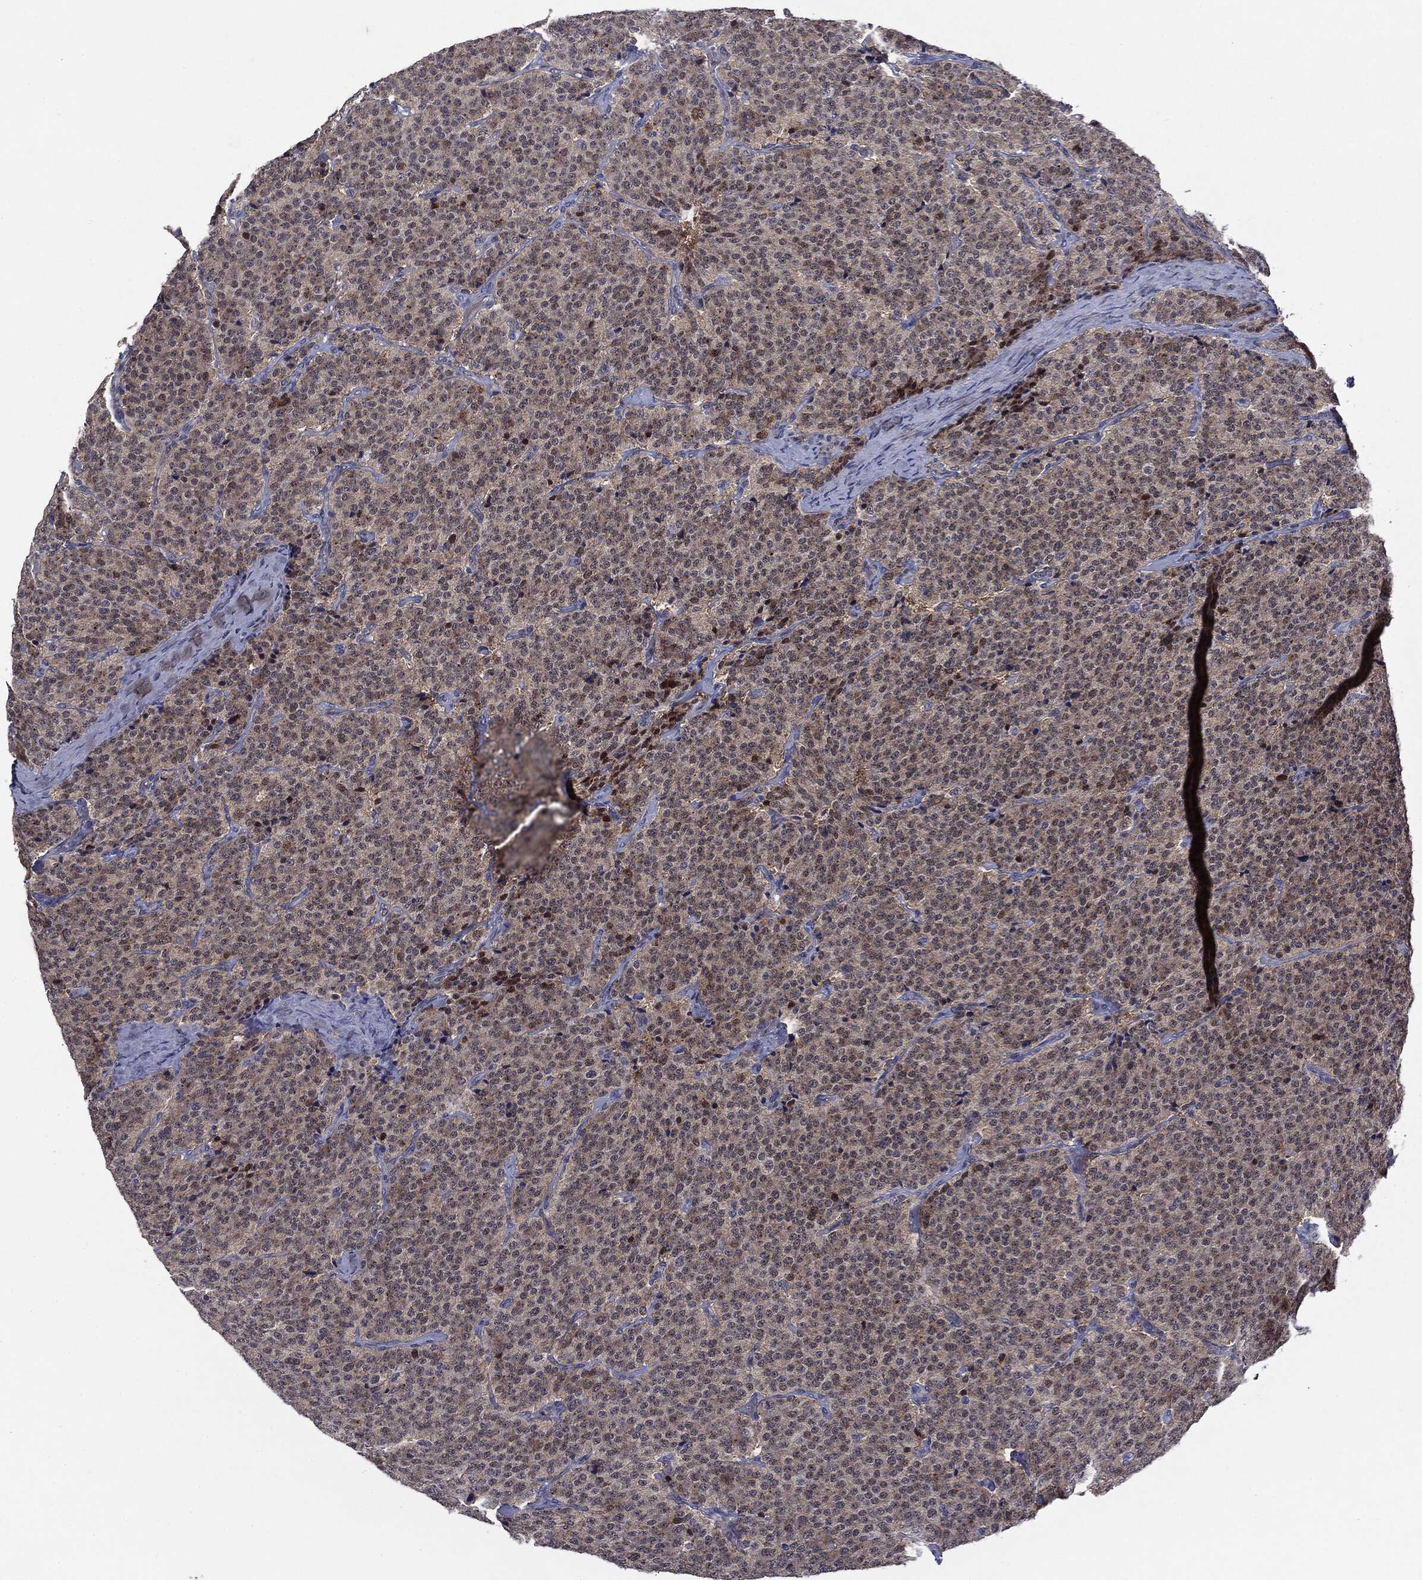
{"staining": {"intensity": "negative", "quantity": "none", "location": "none"}, "tissue": "carcinoid", "cell_type": "Tumor cells", "image_type": "cancer", "snomed": [{"axis": "morphology", "description": "Carcinoid, malignant, NOS"}, {"axis": "topography", "description": "Small intestine"}], "caption": "Image shows no significant protein positivity in tumor cells of malignant carcinoid.", "gene": "PTPA", "patient": {"sex": "female", "age": 58}}